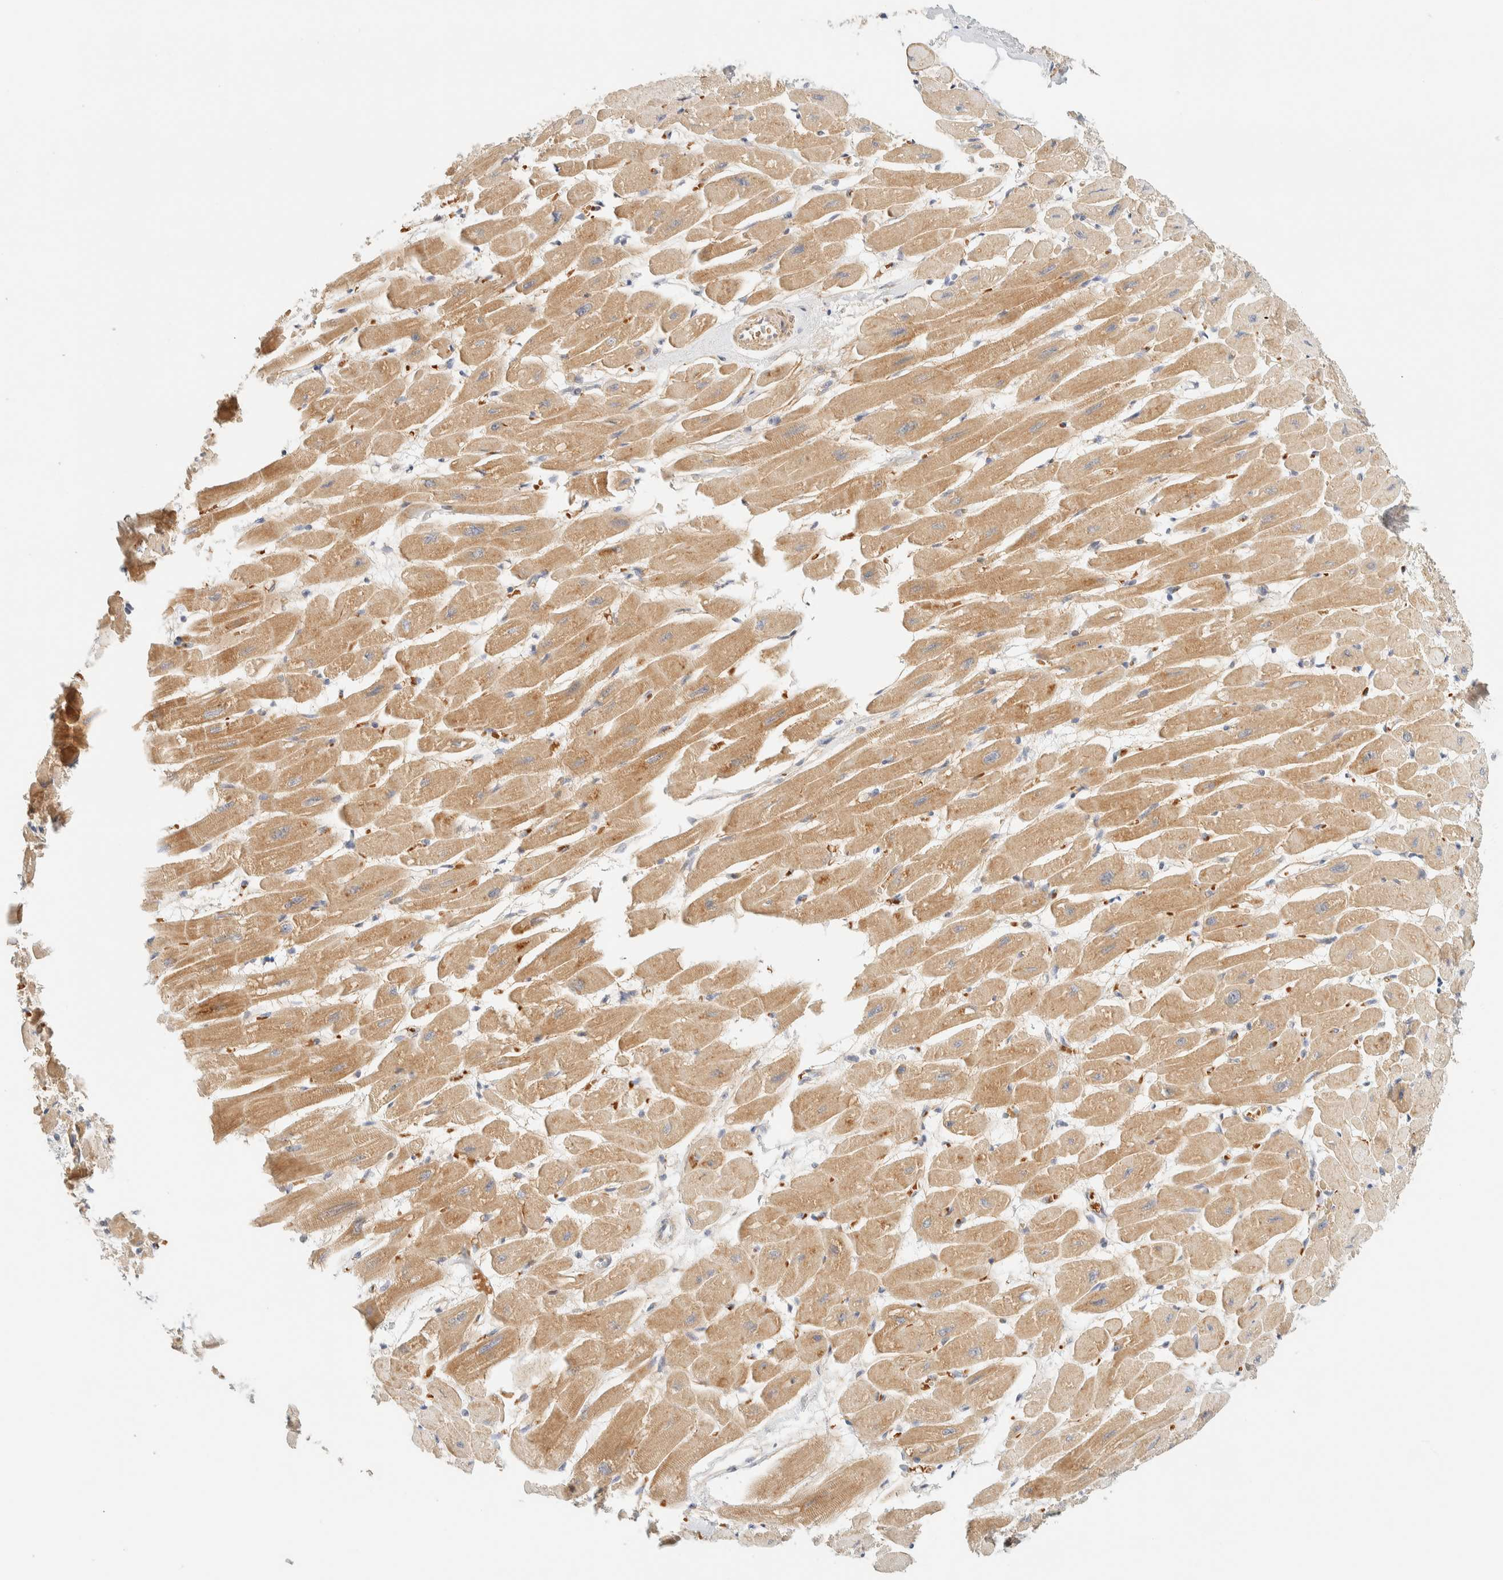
{"staining": {"intensity": "moderate", "quantity": ">75%", "location": "cytoplasmic/membranous"}, "tissue": "heart muscle", "cell_type": "Cardiomyocytes", "image_type": "normal", "snomed": [{"axis": "morphology", "description": "Normal tissue, NOS"}, {"axis": "topography", "description": "Heart"}], "caption": "The micrograph displays staining of unremarkable heart muscle, revealing moderate cytoplasmic/membranous protein positivity (brown color) within cardiomyocytes. The protein is stained brown, and the nuclei are stained in blue (DAB IHC with brightfield microscopy, high magnification).", "gene": "TNK1", "patient": {"sex": "female", "age": 54}}